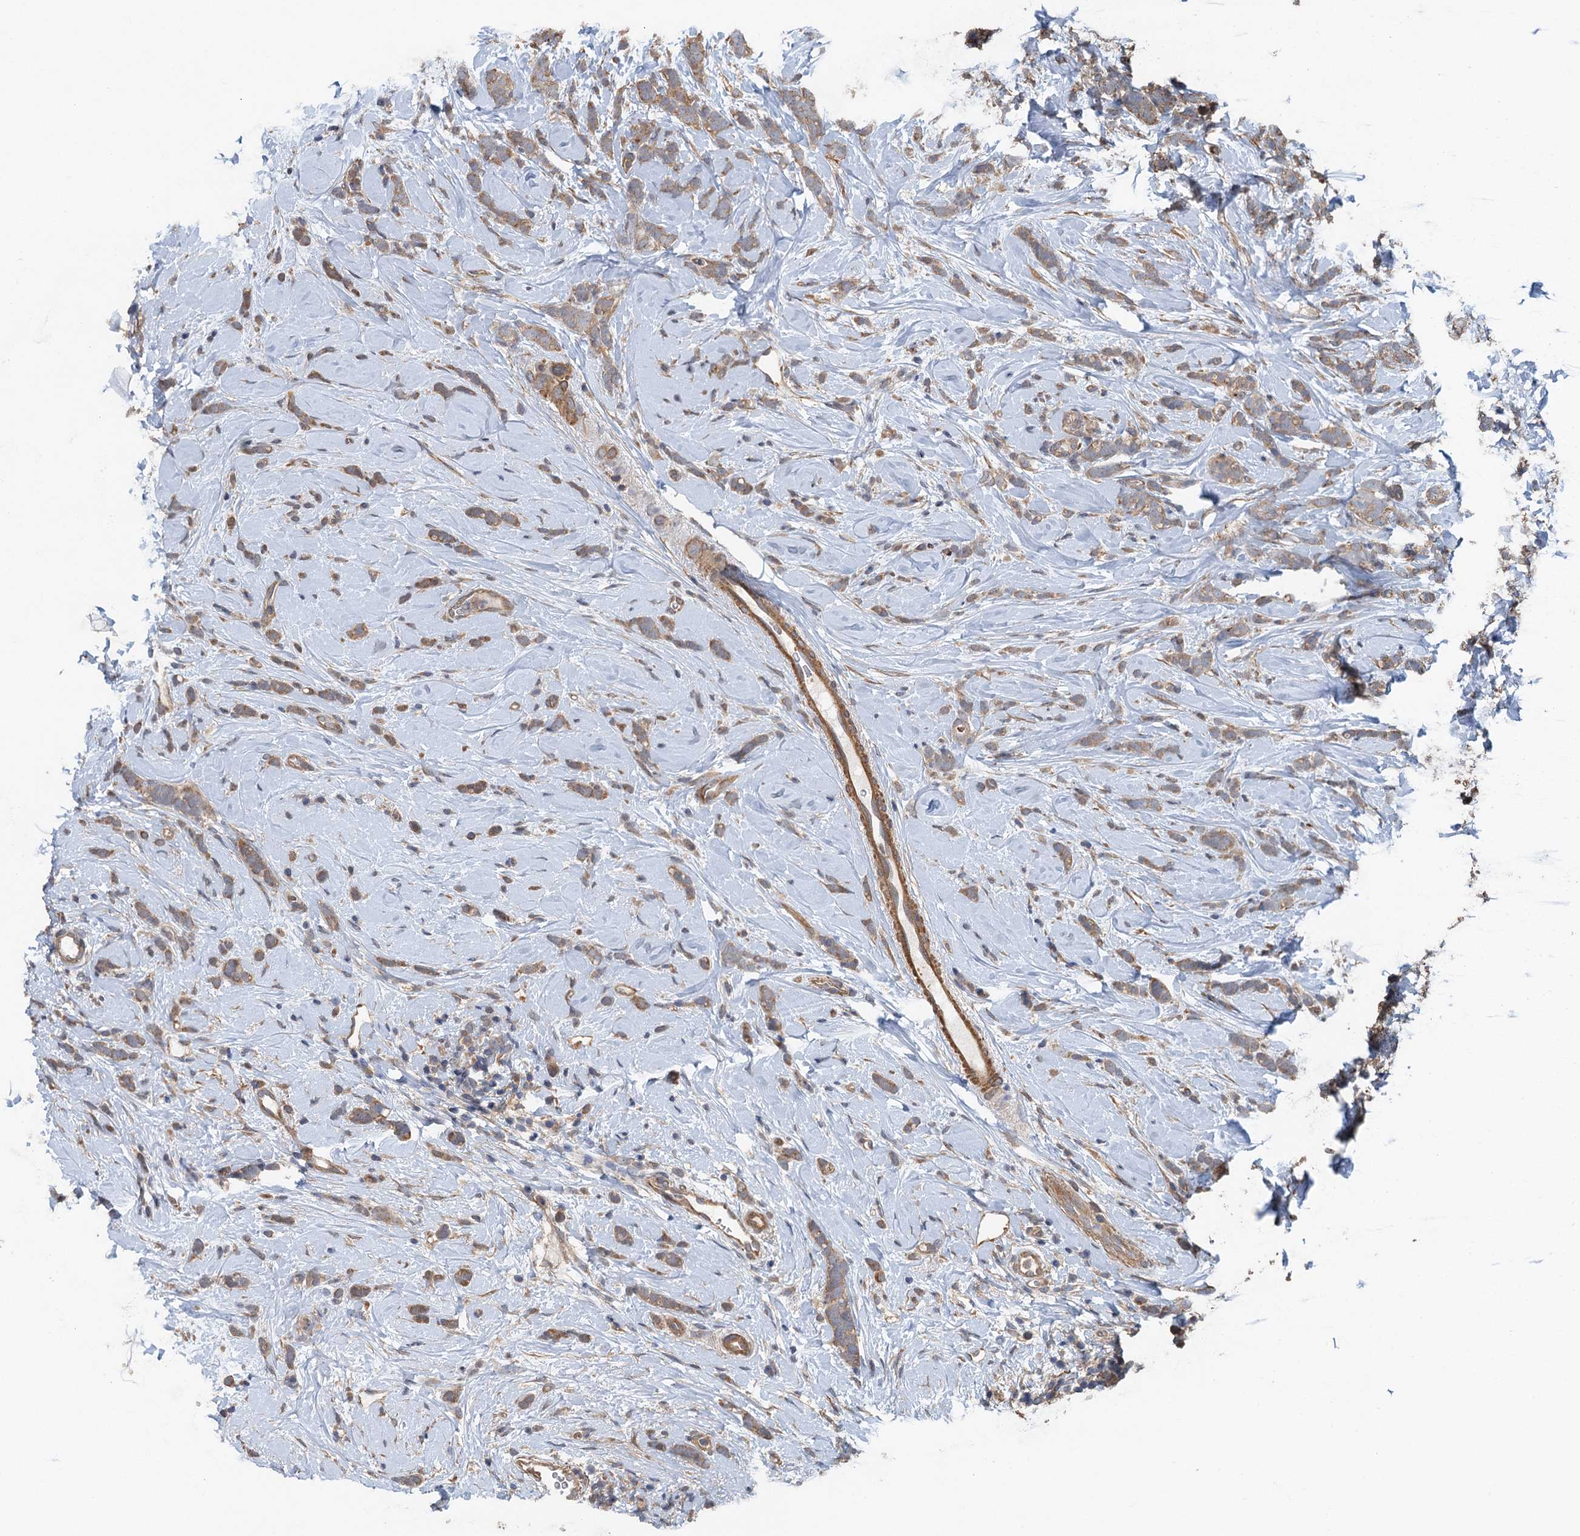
{"staining": {"intensity": "moderate", "quantity": ">75%", "location": "cytoplasmic/membranous"}, "tissue": "breast cancer", "cell_type": "Tumor cells", "image_type": "cancer", "snomed": [{"axis": "morphology", "description": "Lobular carcinoma"}, {"axis": "topography", "description": "Breast"}], "caption": "Protein staining reveals moderate cytoplasmic/membranous expression in about >75% of tumor cells in breast cancer.", "gene": "MEAK7", "patient": {"sex": "female", "age": 58}}